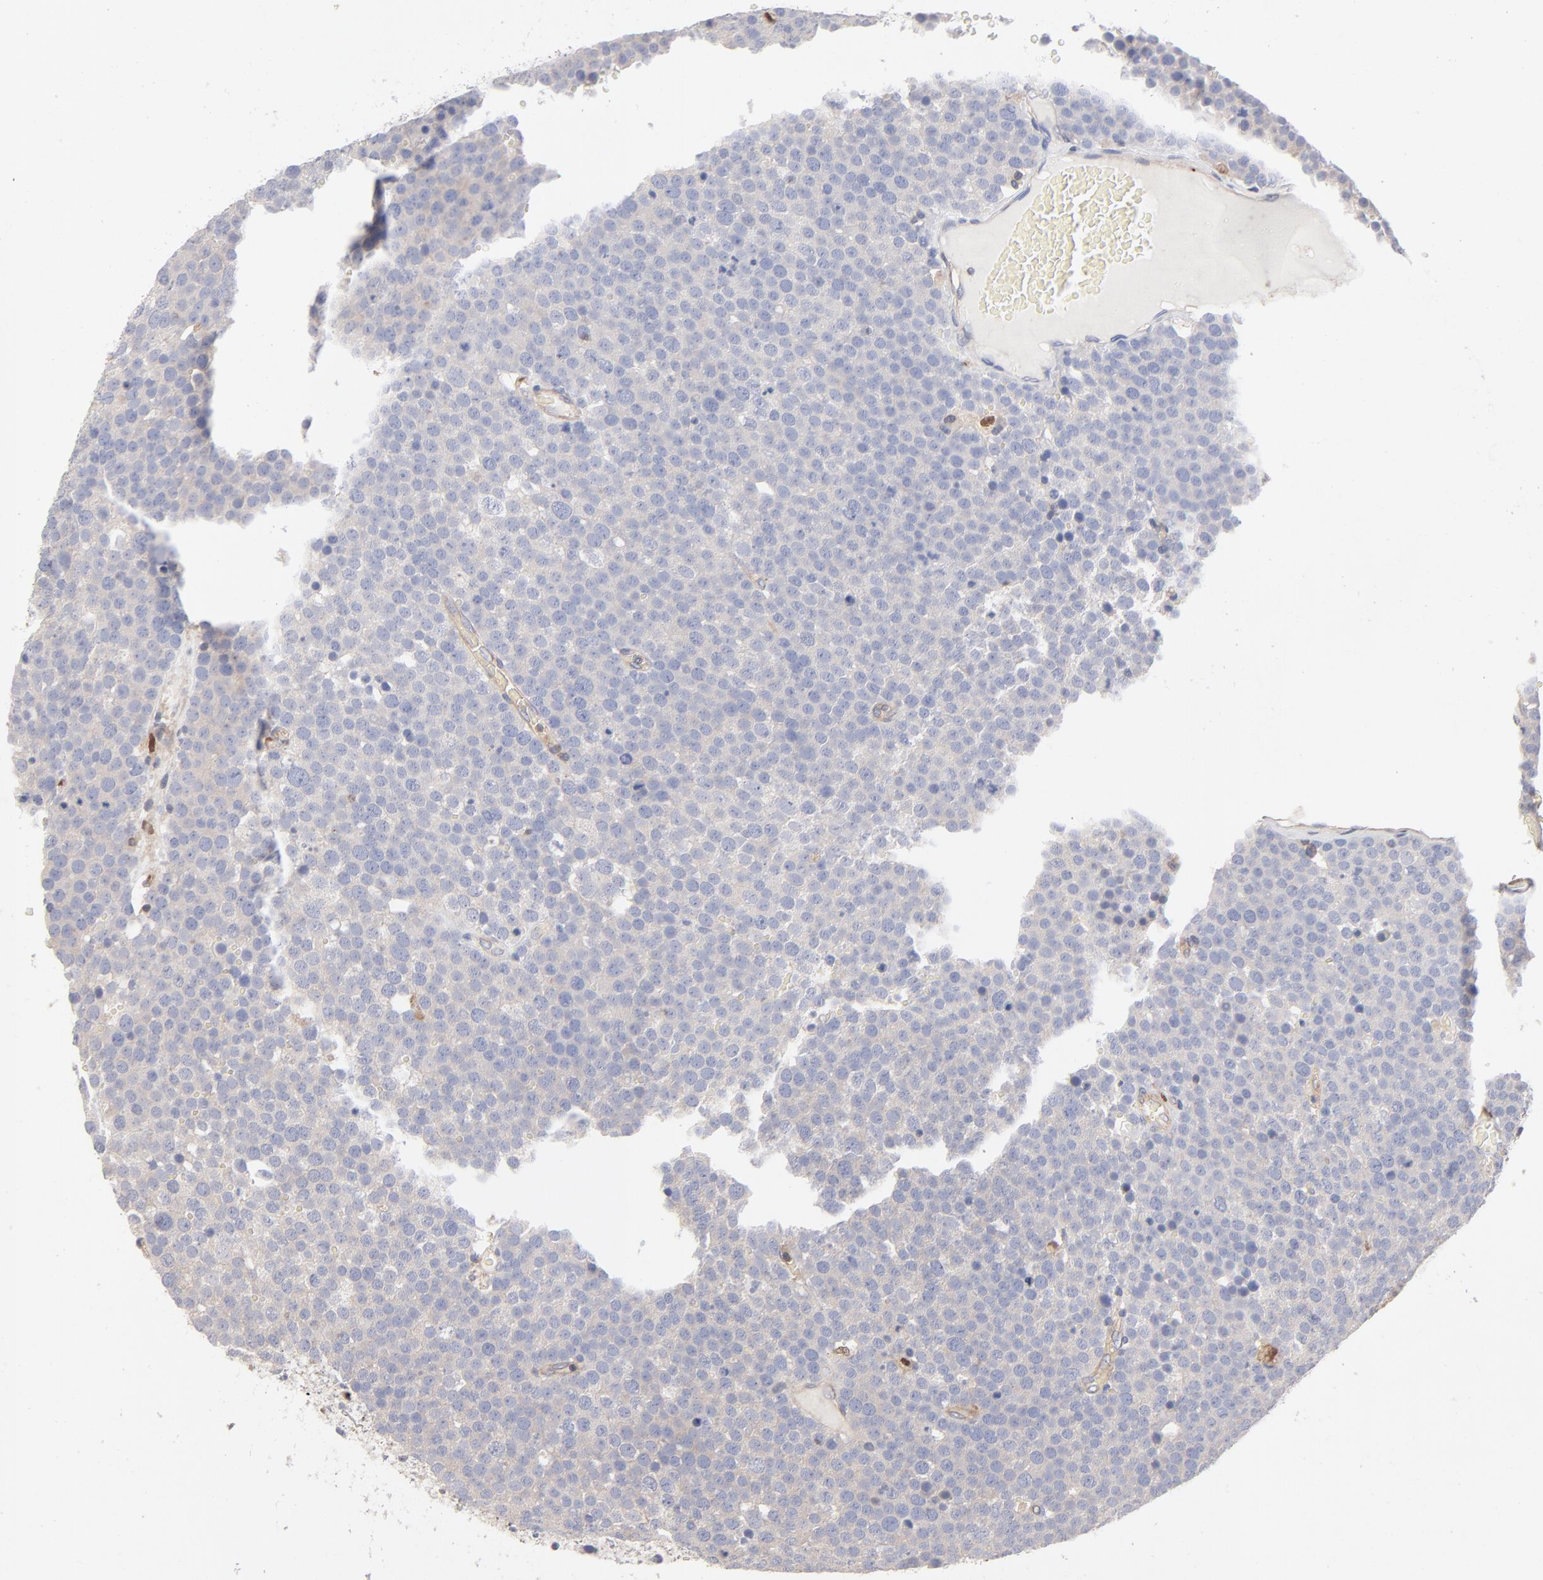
{"staining": {"intensity": "negative", "quantity": "none", "location": "none"}, "tissue": "testis cancer", "cell_type": "Tumor cells", "image_type": "cancer", "snomed": [{"axis": "morphology", "description": "Seminoma, NOS"}, {"axis": "topography", "description": "Testis"}], "caption": "An image of human testis seminoma is negative for staining in tumor cells.", "gene": "ARHGEF6", "patient": {"sex": "male", "age": 71}}